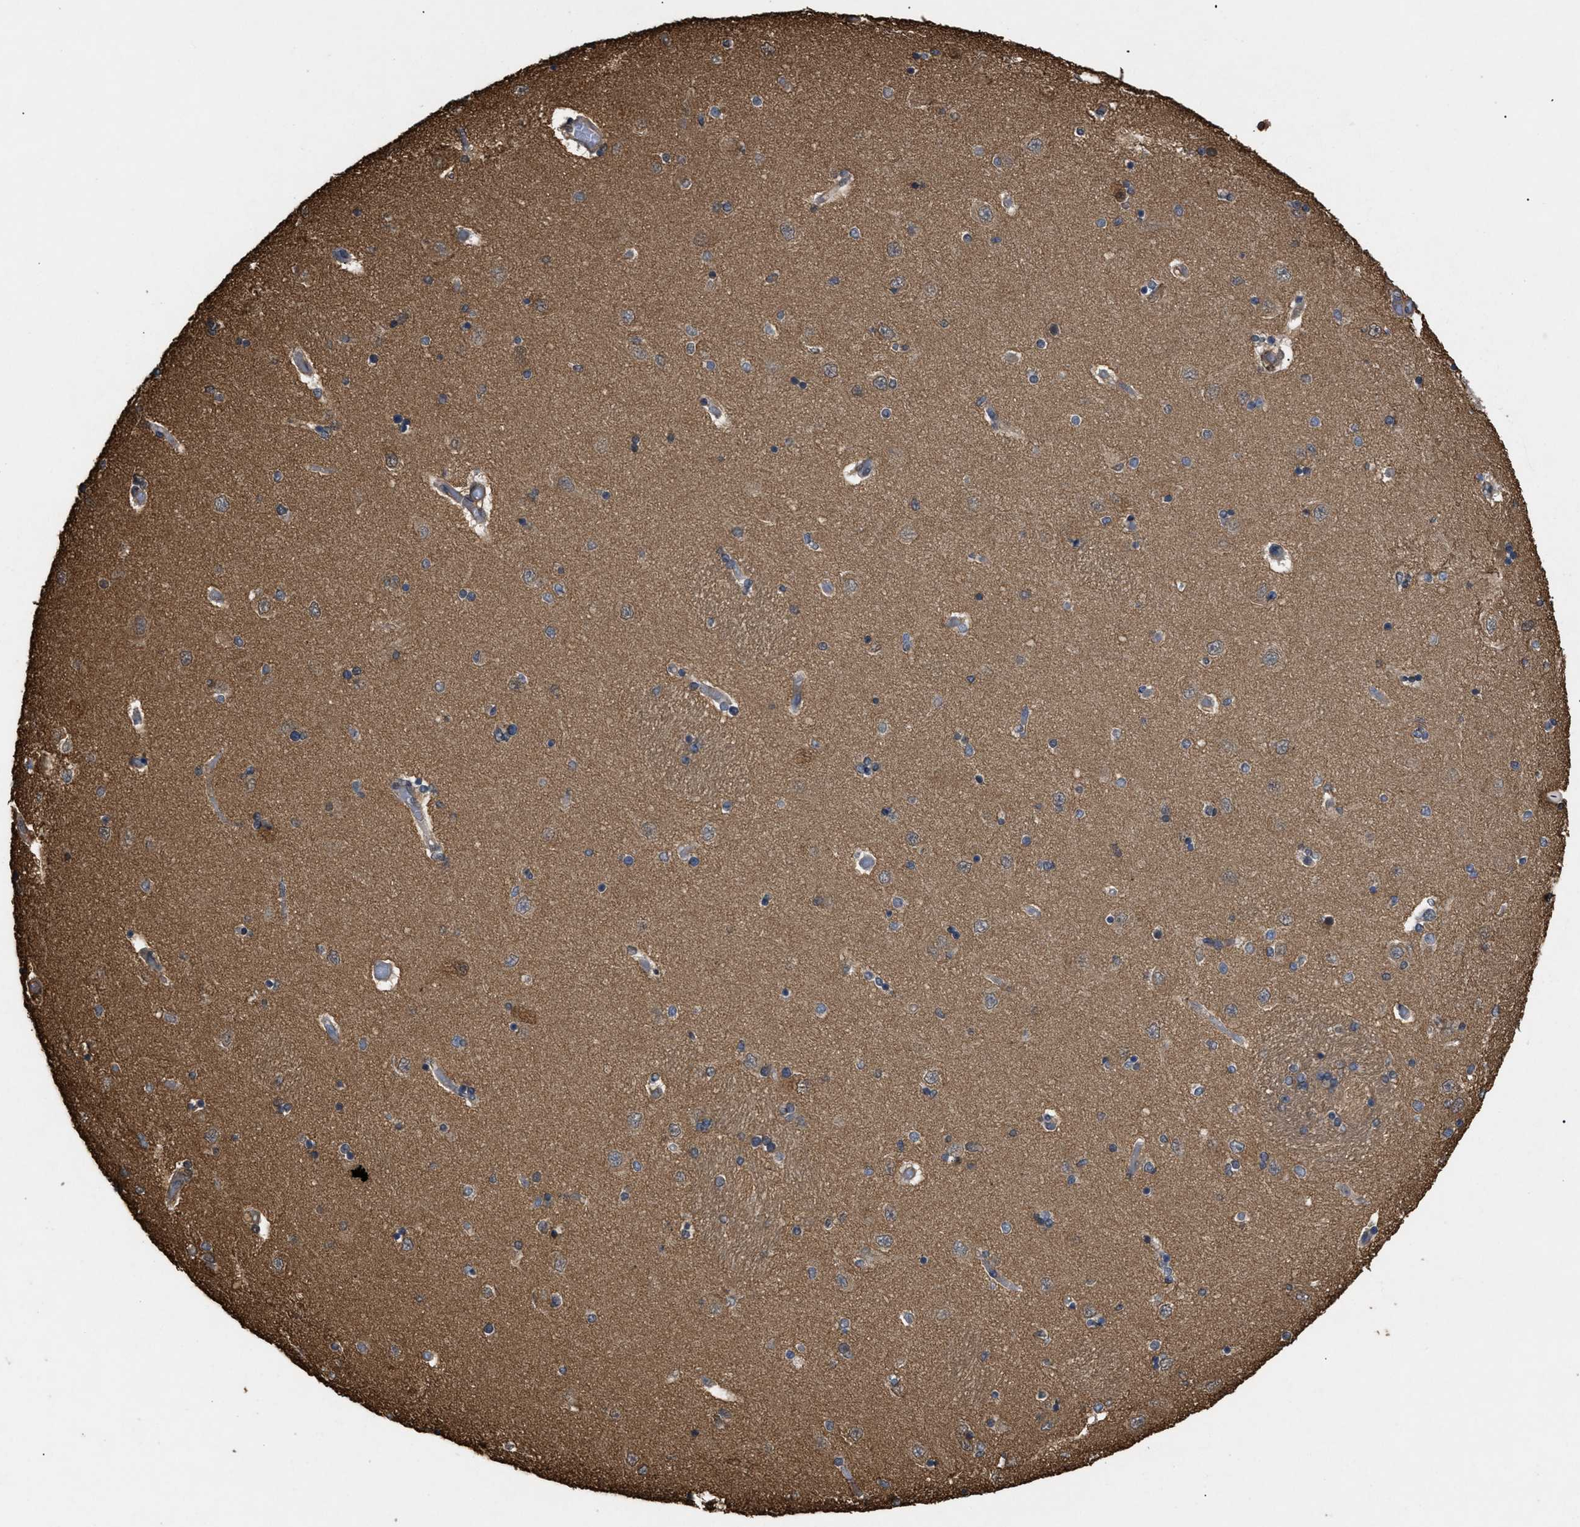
{"staining": {"intensity": "moderate", "quantity": ">75%", "location": "cytoplasmic/membranous"}, "tissue": "hippocampus", "cell_type": "Glial cells", "image_type": "normal", "snomed": [{"axis": "morphology", "description": "Normal tissue, NOS"}, {"axis": "topography", "description": "Hippocampus"}], "caption": "This is a micrograph of IHC staining of normal hippocampus, which shows moderate expression in the cytoplasmic/membranous of glial cells.", "gene": "CALM1", "patient": {"sex": "female", "age": 54}}